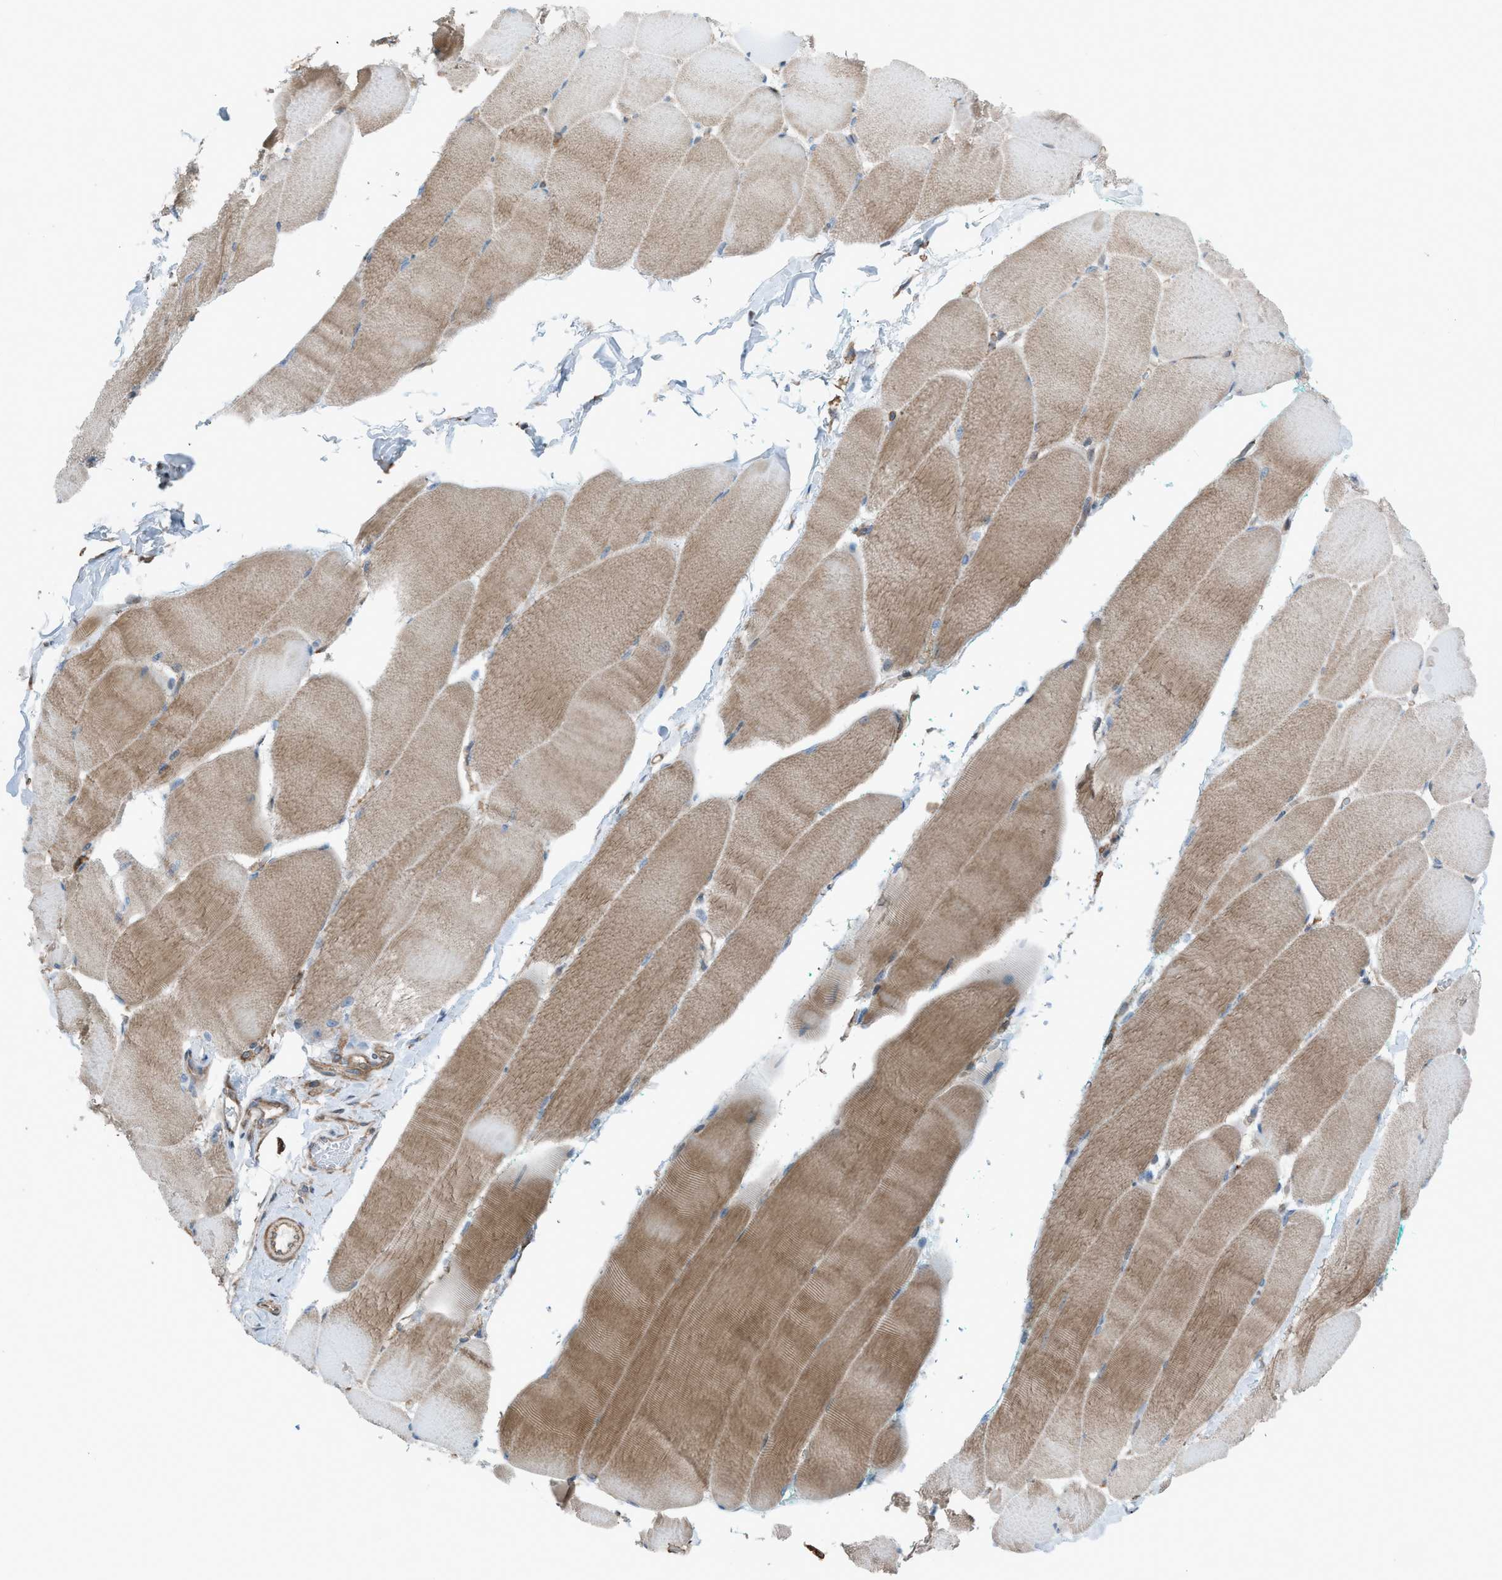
{"staining": {"intensity": "moderate", "quantity": ">75%", "location": "cytoplasmic/membranous"}, "tissue": "skeletal muscle", "cell_type": "Myocytes", "image_type": "normal", "snomed": [{"axis": "morphology", "description": "Normal tissue, NOS"}, {"axis": "morphology", "description": "Squamous cell carcinoma, NOS"}, {"axis": "topography", "description": "Skeletal muscle"}], "caption": "Moderate cytoplasmic/membranous positivity is identified in about >75% of myocytes in normal skeletal muscle.", "gene": "DYRK1A", "patient": {"sex": "male", "age": 51}}